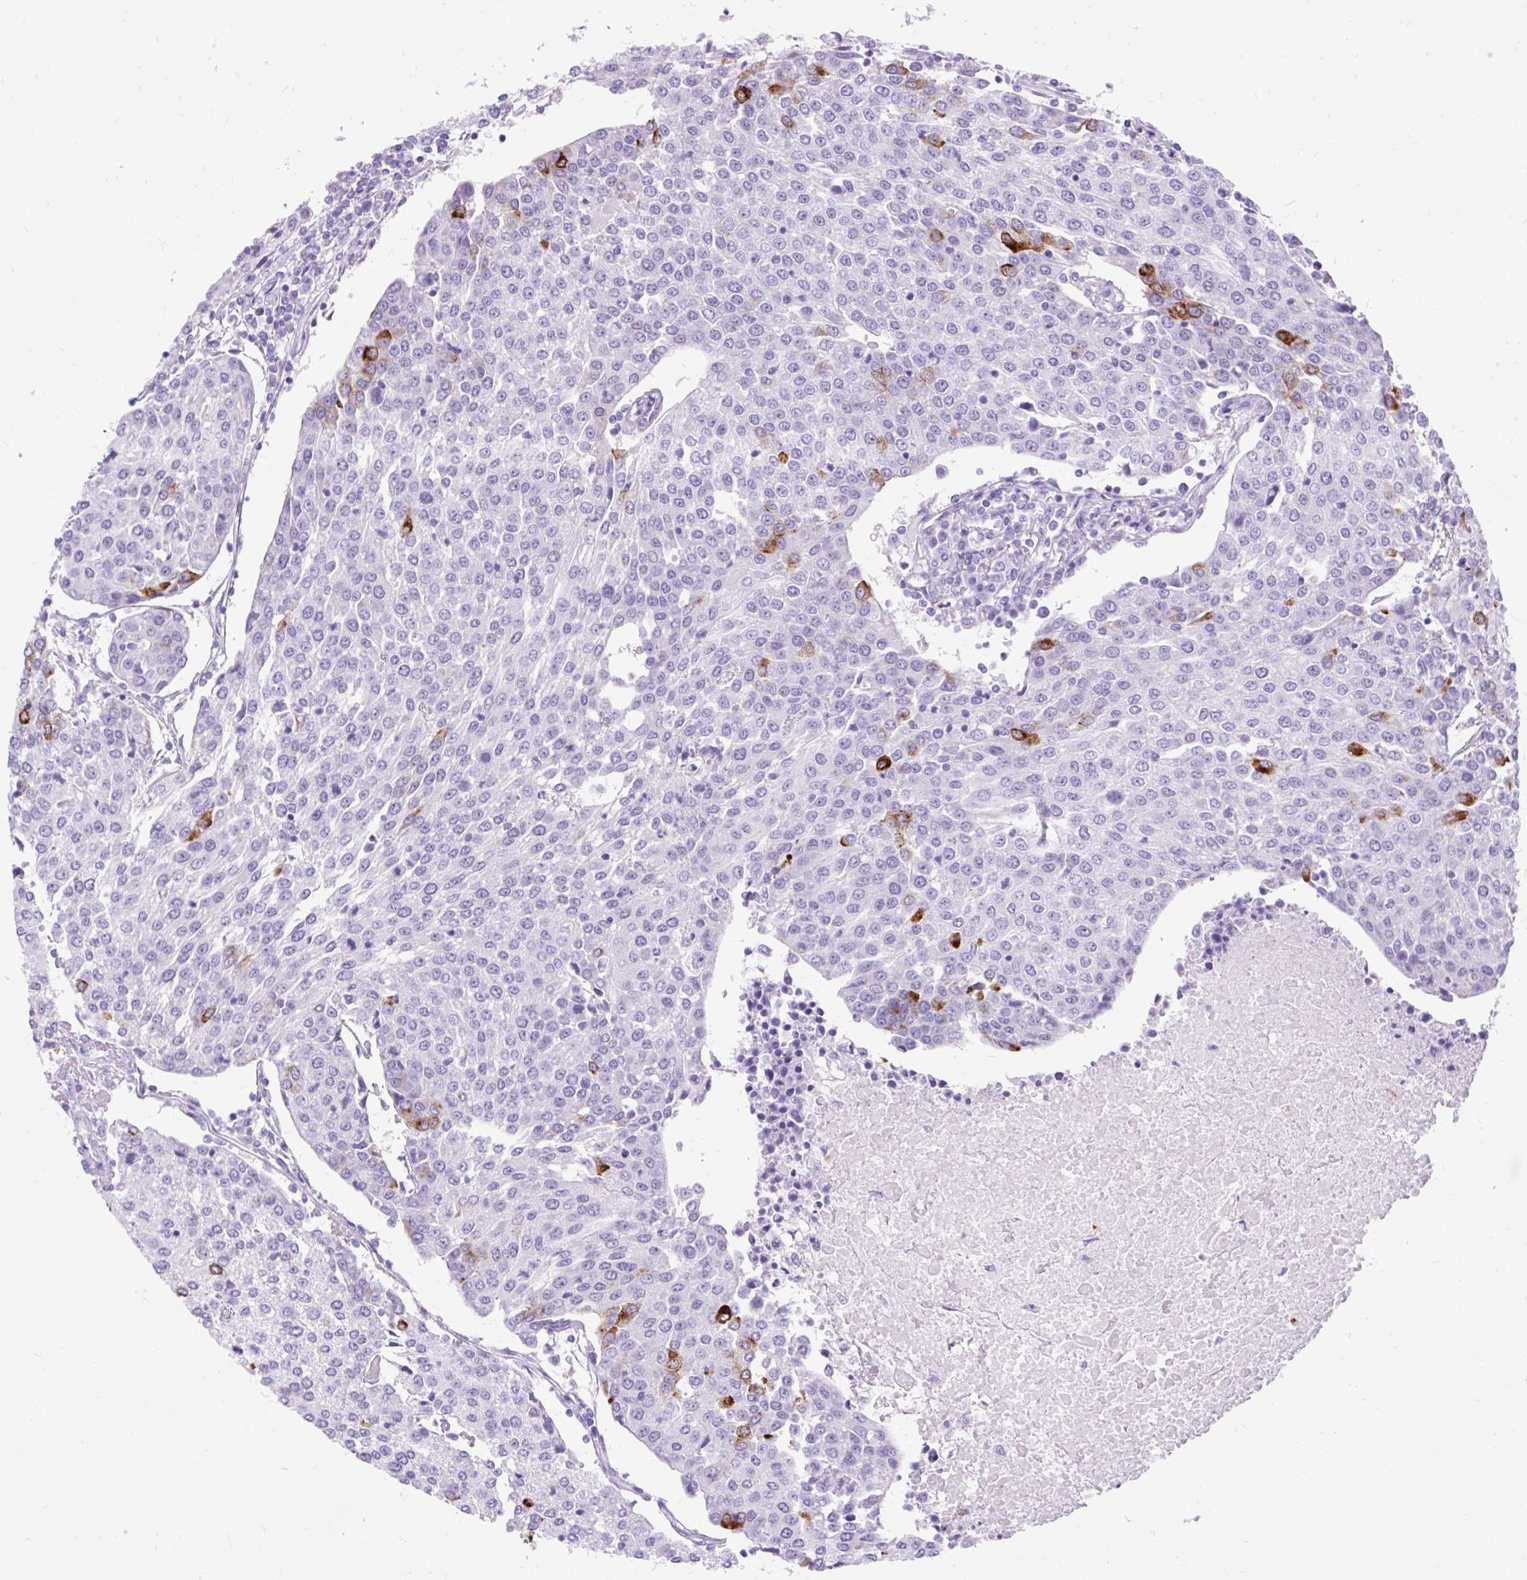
{"staining": {"intensity": "strong", "quantity": "<25%", "location": "cytoplasmic/membranous"}, "tissue": "urothelial cancer", "cell_type": "Tumor cells", "image_type": "cancer", "snomed": [{"axis": "morphology", "description": "Urothelial carcinoma, High grade"}, {"axis": "topography", "description": "Urinary bladder"}], "caption": "High-power microscopy captured an immunohistochemistry (IHC) histopathology image of high-grade urothelial carcinoma, revealing strong cytoplasmic/membranous staining in about <25% of tumor cells.", "gene": "SCGB1A1", "patient": {"sex": "female", "age": 85}}